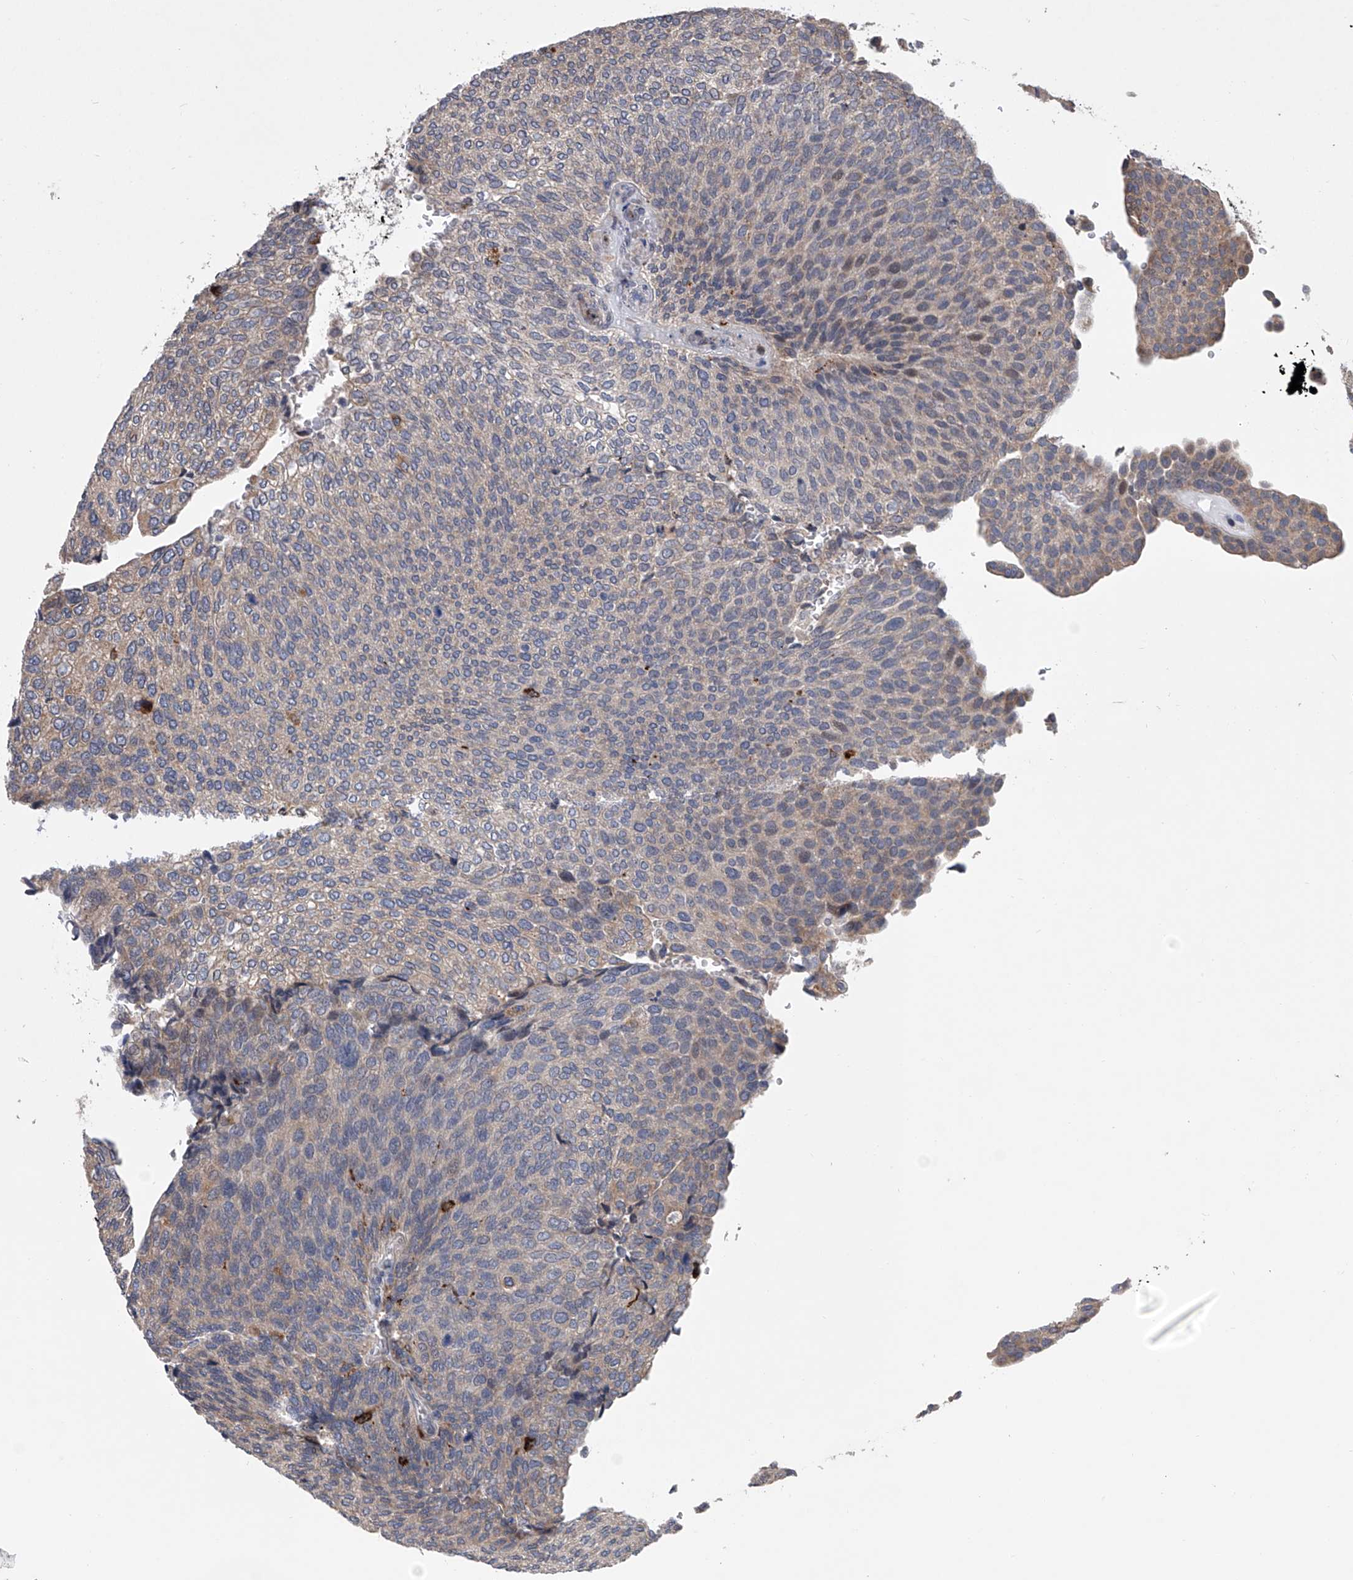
{"staining": {"intensity": "weak", "quantity": "<25%", "location": "cytoplasmic/membranous"}, "tissue": "urothelial cancer", "cell_type": "Tumor cells", "image_type": "cancer", "snomed": [{"axis": "morphology", "description": "Urothelial carcinoma, Low grade"}, {"axis": "topography", "description": "Urinary bladder"}], "caption": "The histopathology image demonstrates no significant staining in tumor cells of urothelial carcinoma (low-grade).", "gene": "TRIM8", "patient": {"sex": "female", "age": 79}}